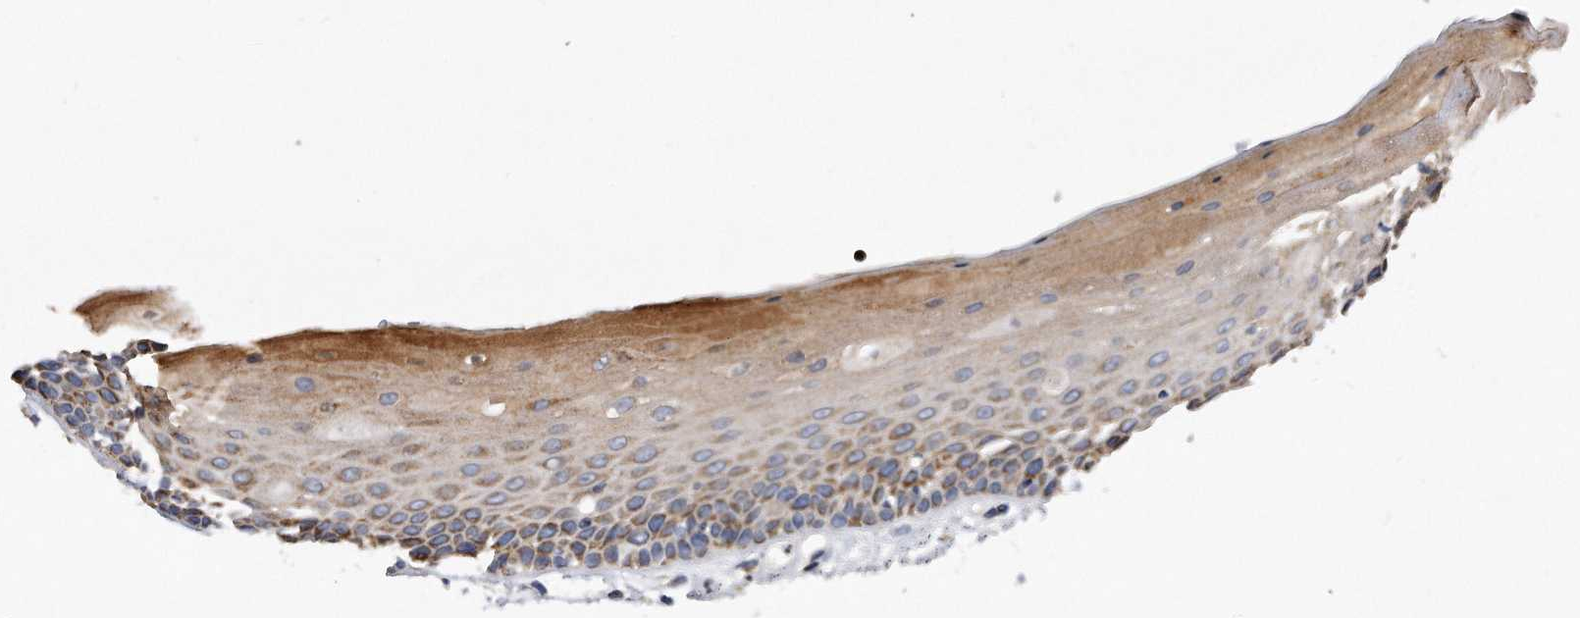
{"staining": {"intensity": "moderate", "quantity": ">75%", "location": "cytoplasmic/membranous"}, "tissue": "oral mucosa", "cell_type": "Squamous epithelial cells", "image_type": "normal", "snomed": [{"axis": "morphology", "description": "Normal tissue, NOS"}, {"axis": "topography", "description": "Oral tissue"}], "caption": "An immunohistochemistry (IHC) photomicrograph of benign tissue is shown. Protein staining in brown shows moderate cytoplasmic/membranous positivity in oral mucosa within squamous epithelial cells.", "gene": "PPP5C", "patient": {"sex": "female", "age": 76}}